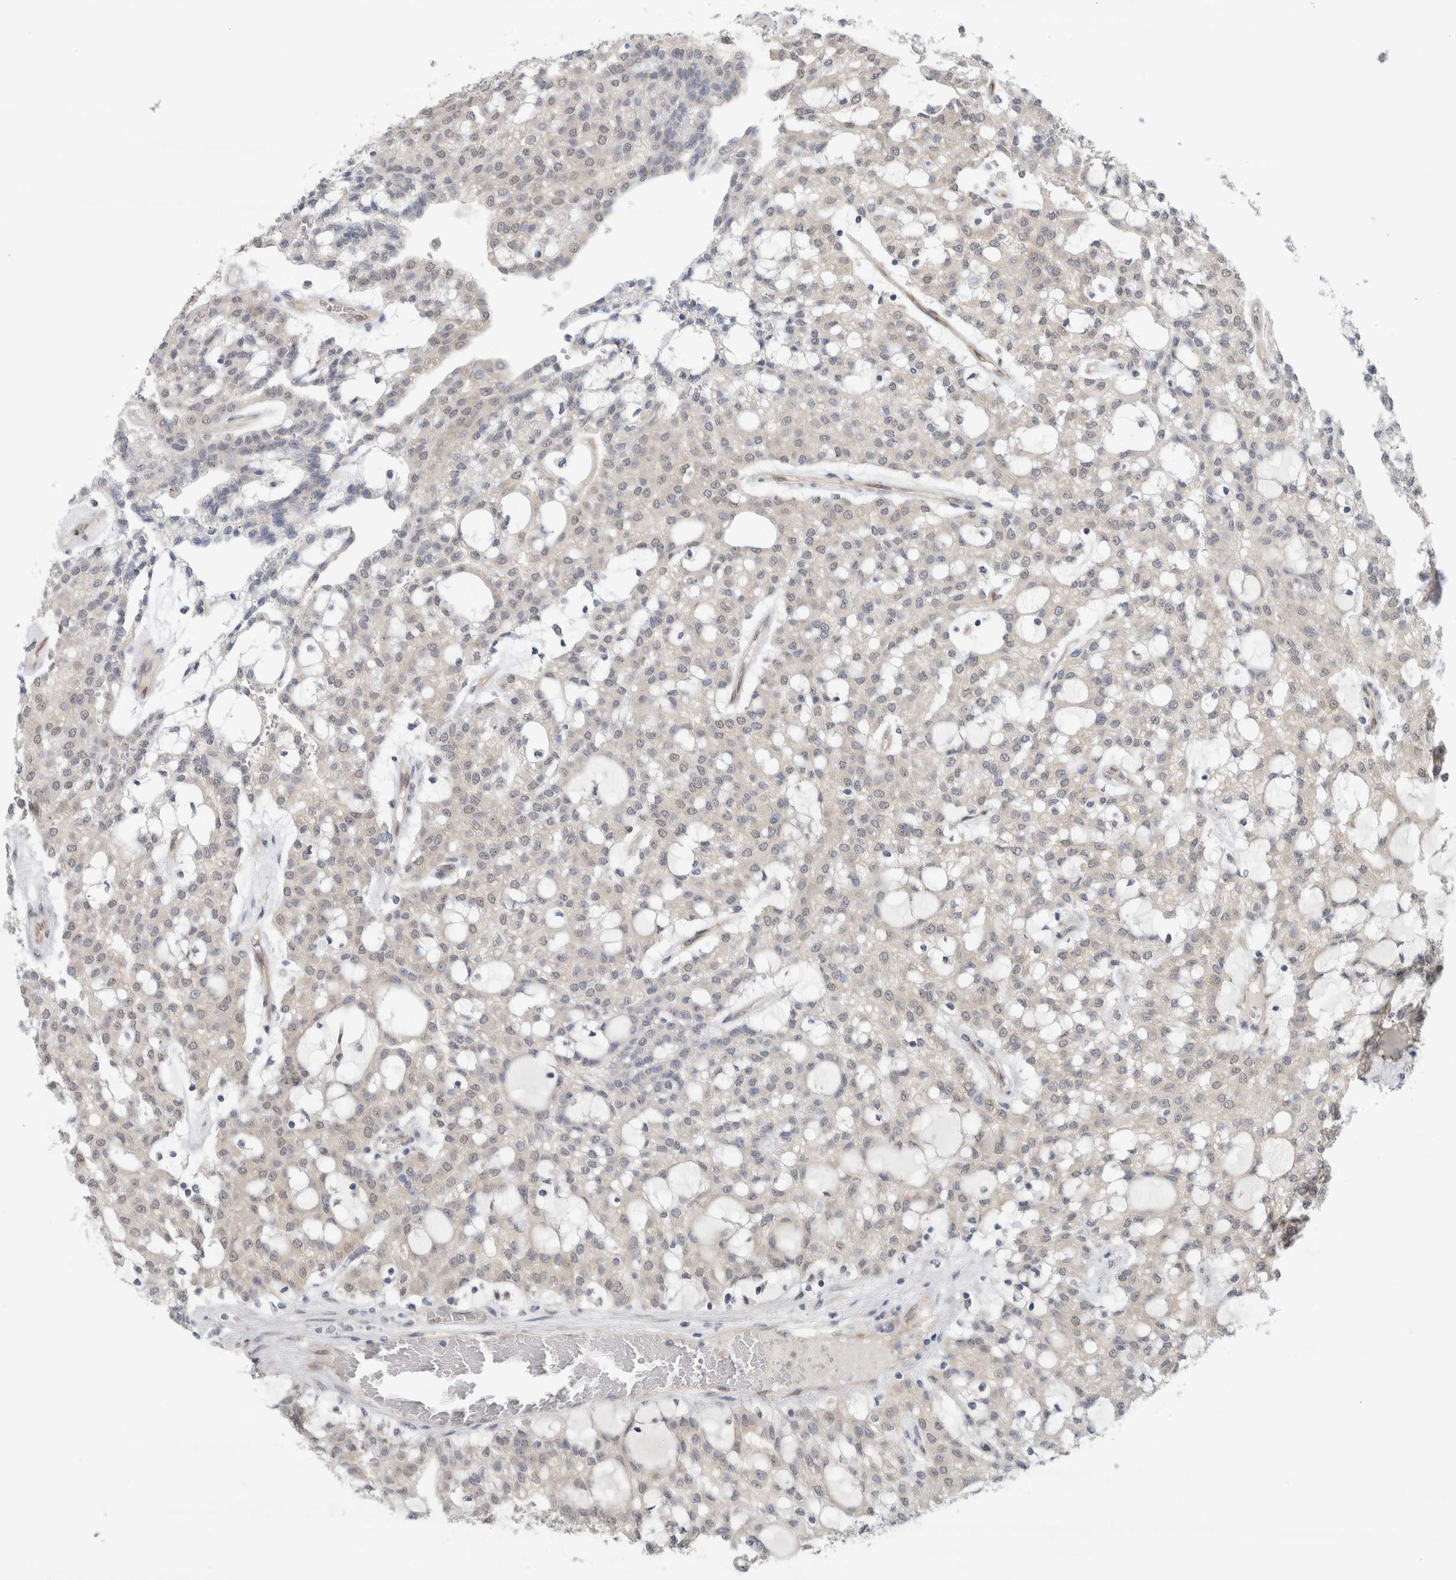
{"staining": {"intensity": "negative", "quantity": "none", "location": "none"}, "tissue": "renal cancer", "cell_type": "Tumor cells", "image_type": "cancer", "snomed": [{"axis": "morphology", "description": "Adenocarcinoma, NOS"}, {"axis": "topography", "description": "Kidney"}], "caption": "Immunohistochemical staining of human renal cancer (adenocarcinoma) displays no significant positivity in tumor cells.", "gene": "EIF4G3", "patient": {"sex": "male", "age": 63}}